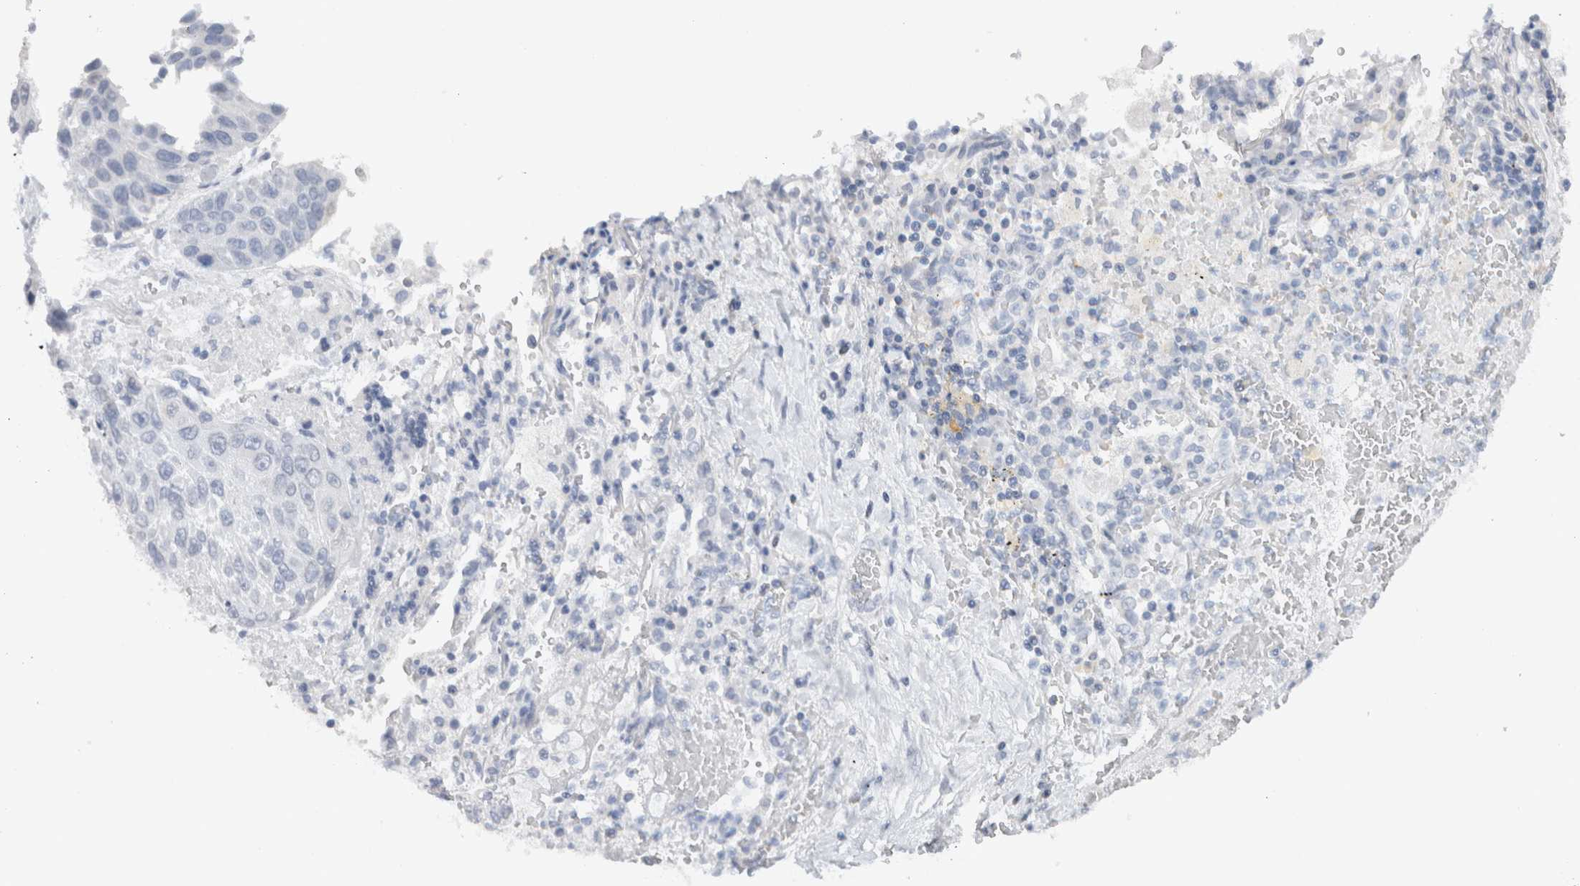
{"staining": {"intensity": "negative", "quantity": "none", "location": "none"}, "tissue": "lung cancer", "cell_type": "Tumor cells", "image_type": "cancer", "snomed": [{"axis": "morphology", "description": "Squamous cell carcinoma, NOS"}, {"axis": "topography", "description": "Lung"}], "caption": "A high-resolution image shows IHC staining of squamous cell carcinoma (lung), which exhibits no significant staining in tumor cells.", "gene": "C9orf50", "patient": {"sex": "male", "age": 61}}